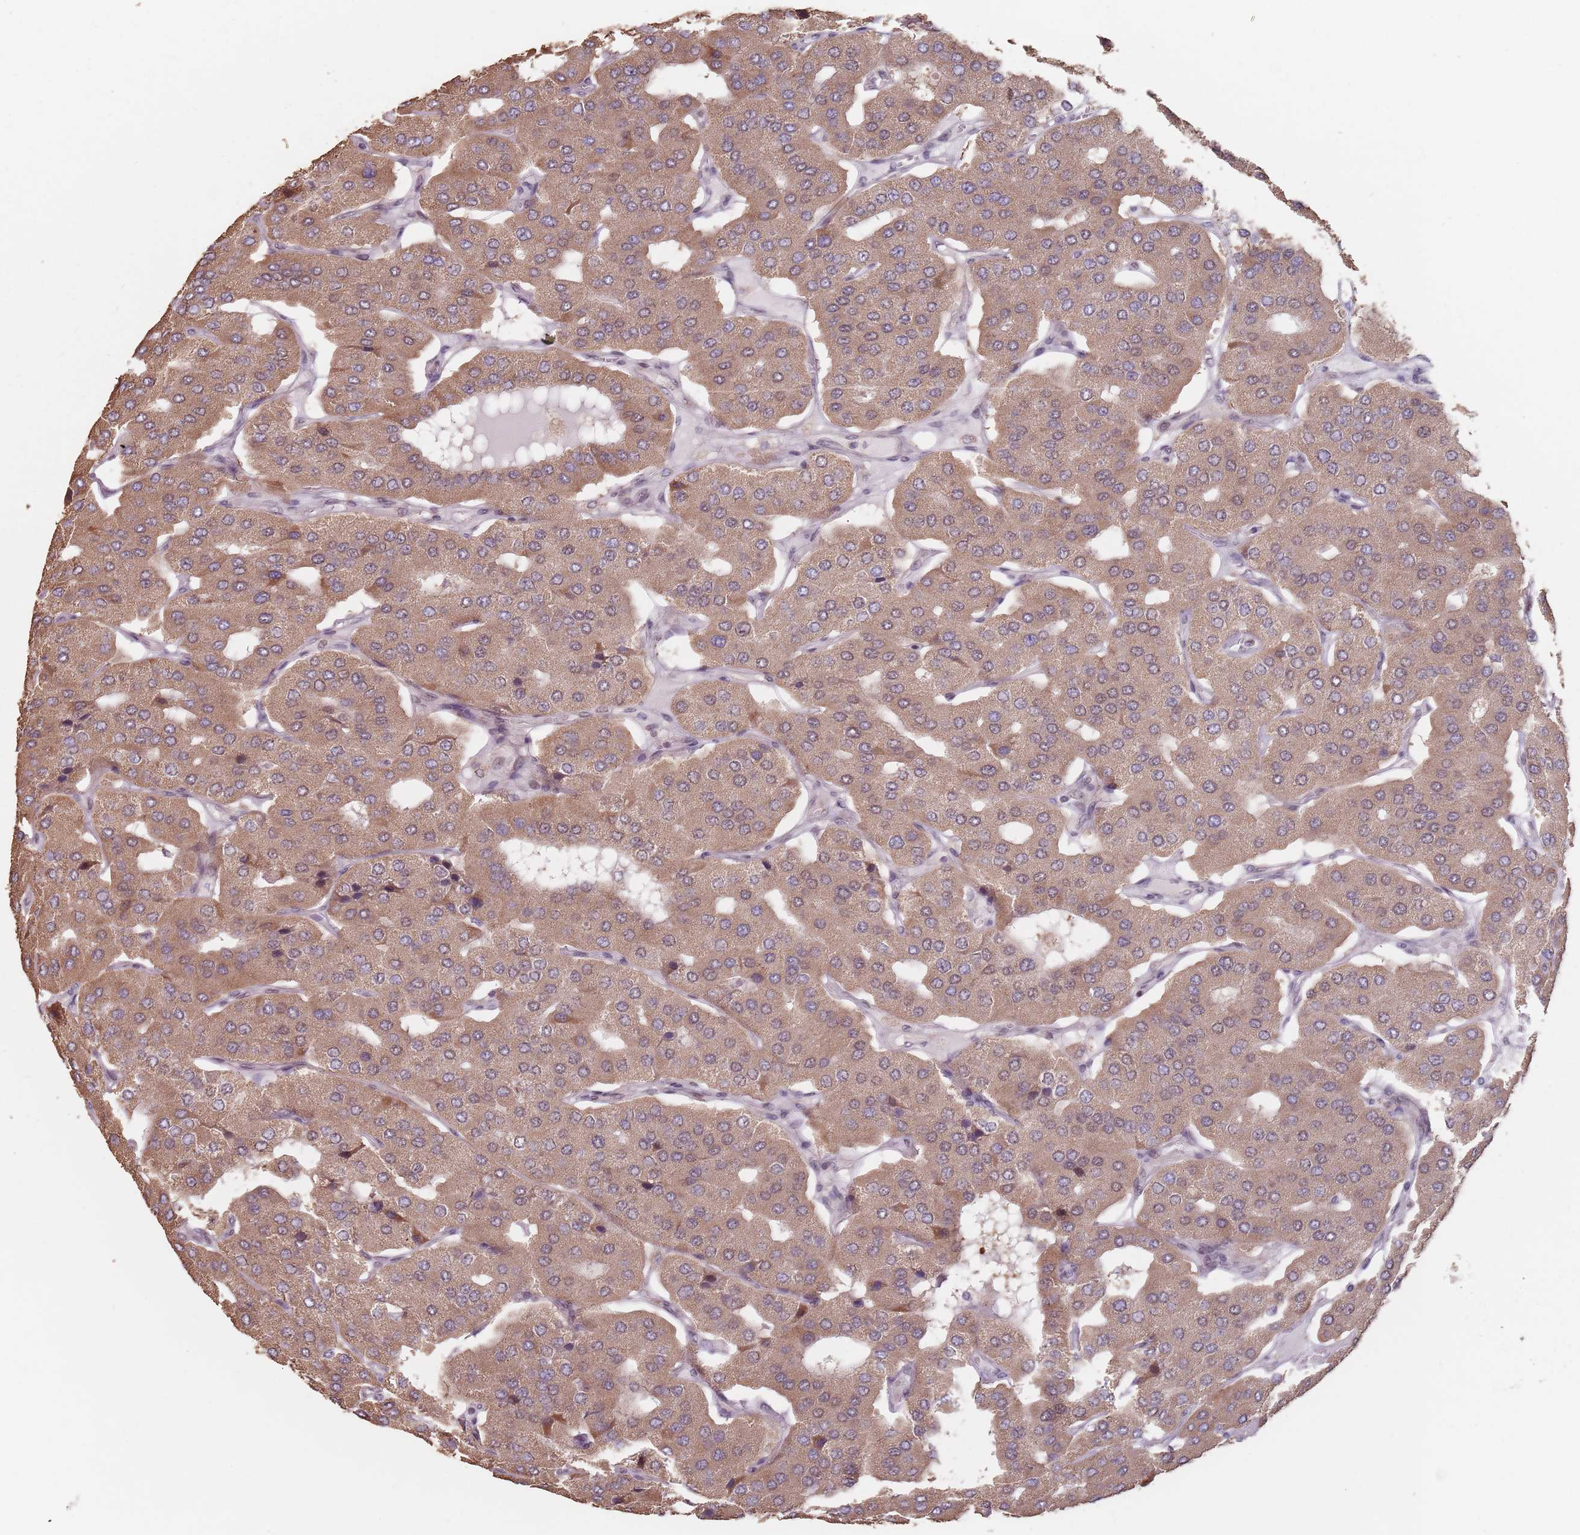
{"staining": {"intensity": "moderate", "quantity": ">75%", "location": "cytoplasmic/membranous"}, "tissue": "parathyroid gland", "cell_type": "Glandular cells", "image_type": "normal", "snomed": [{"axis": "morphology", "description": "Normal tissue, NOS"}, {"axis": "morphology", "description": "Adenoma, NOS"}, {"axis": "topography", "description": "Parathyroid gland"}], "caption": "Protein staining by IHC exhibits moderate cytoplasmic/membranous expression in about >75% of glandular cells in benign parathyroid gland.", "gene": "VPS52", "patient": {"sex": "female", "age": 86}}